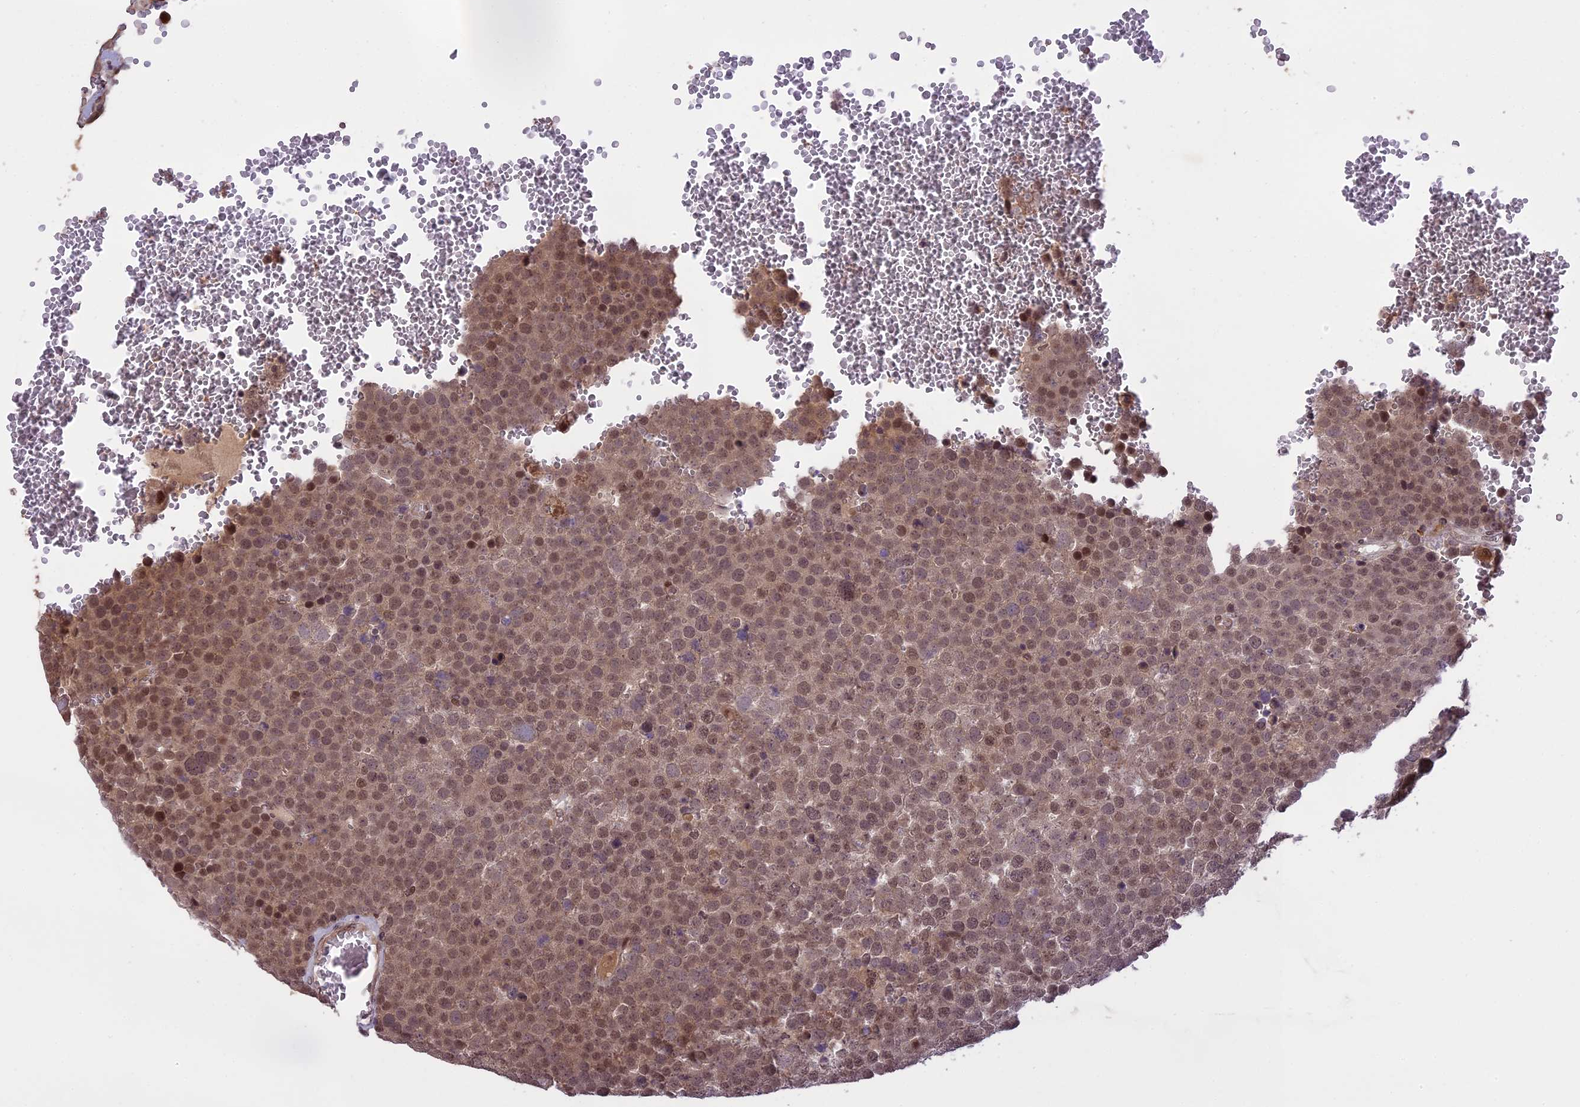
{"staining": {"intensity": "weak", "quantity": ">75%", "location": "nuclear"}, "tissue": "testis cancer", "cell_type": "Tumor cells", "image_type": "cancer", "snomed": [{"axis": "morphology", "description": "Seminoma, NOS"}, {"axis": "topography", "description": "Testis"}], "caption": "This micrograph demonstrates IHC staining of testis seminoma, with low weak nuclear staining in about >75% of tumor cells.", "gene": "PRELID2", "patient": {"sex": "male", "age": 71}}